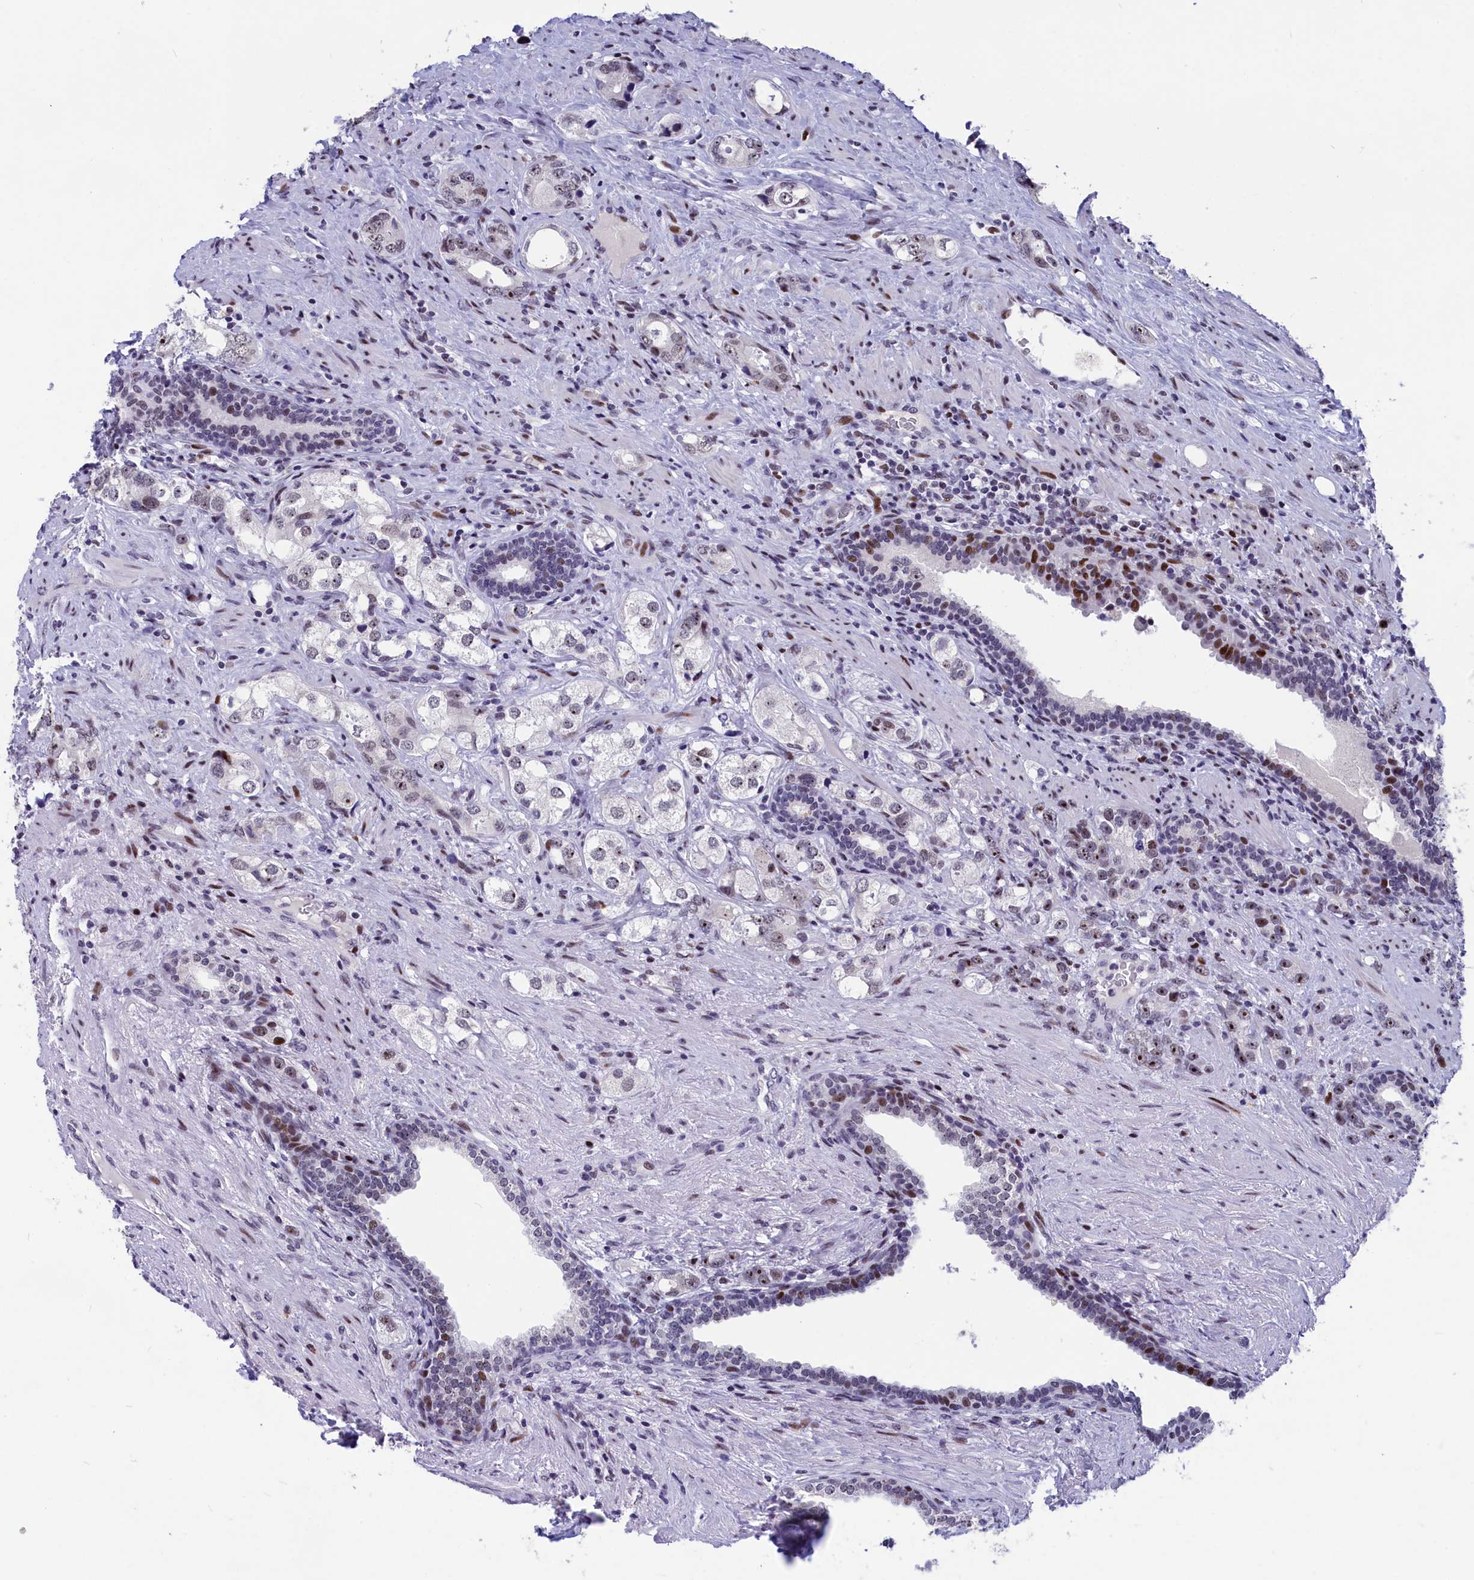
{"staining": {"intensity": "negative", "quantity": "none", "location": "none"}, "tissue": "prostate cancer", "cell_type": "Tumor cells", "image_type": "cancer", "snomed": [{"axis": "morphology", "description": "Adenocarcinoma, High grade"}, {"axis": "topography", "description": "Prostate"}], "caption": "The immunohistochemistry (IHC) micrograph has no significant positivity in tumor cells of high-grade adenocarcinoma (prostate) tissue.", "gene": "NSA2", "patient": {"sex": "male", "age": 63}}